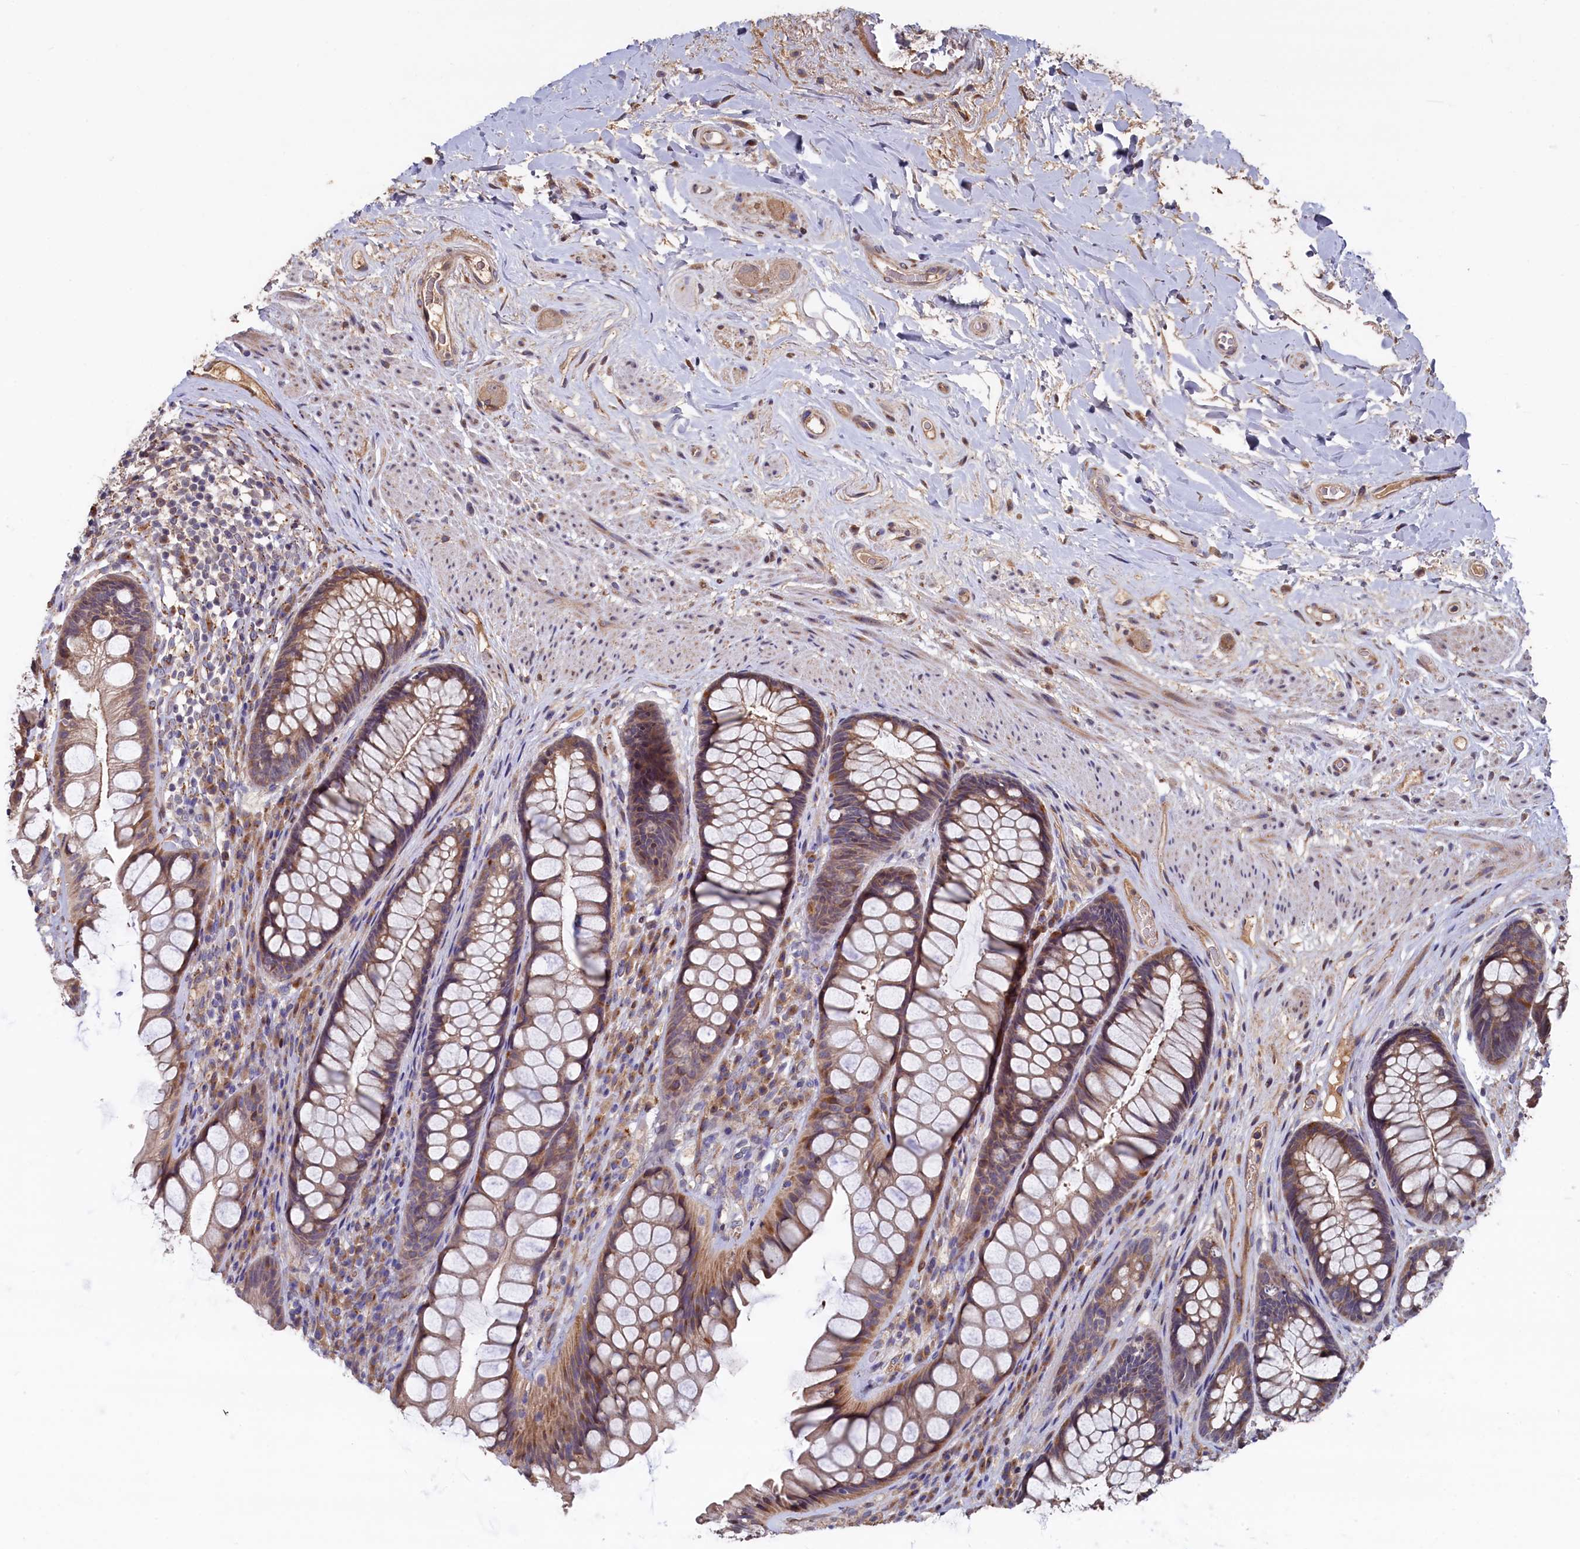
{"staining": {"intensity": "moderate", "quantity": ">75%", "location": "cytoplasmic/membranous"}, "tissue": "rectum", "cell_type": "Glandular cells", "image_type": "normal", "snomed": [{"axis": "morphology", "description": "Normal tissue, NOS"}, {"axis": "topography", "description": "Rectum"}], "caption": "Moderate cytoplasmic/membranous protein staining is seen in approximately >75% of glandular cells in rectum.", "gene": "SLC12A4", "patient": {"sex": "male", "age": 74}}